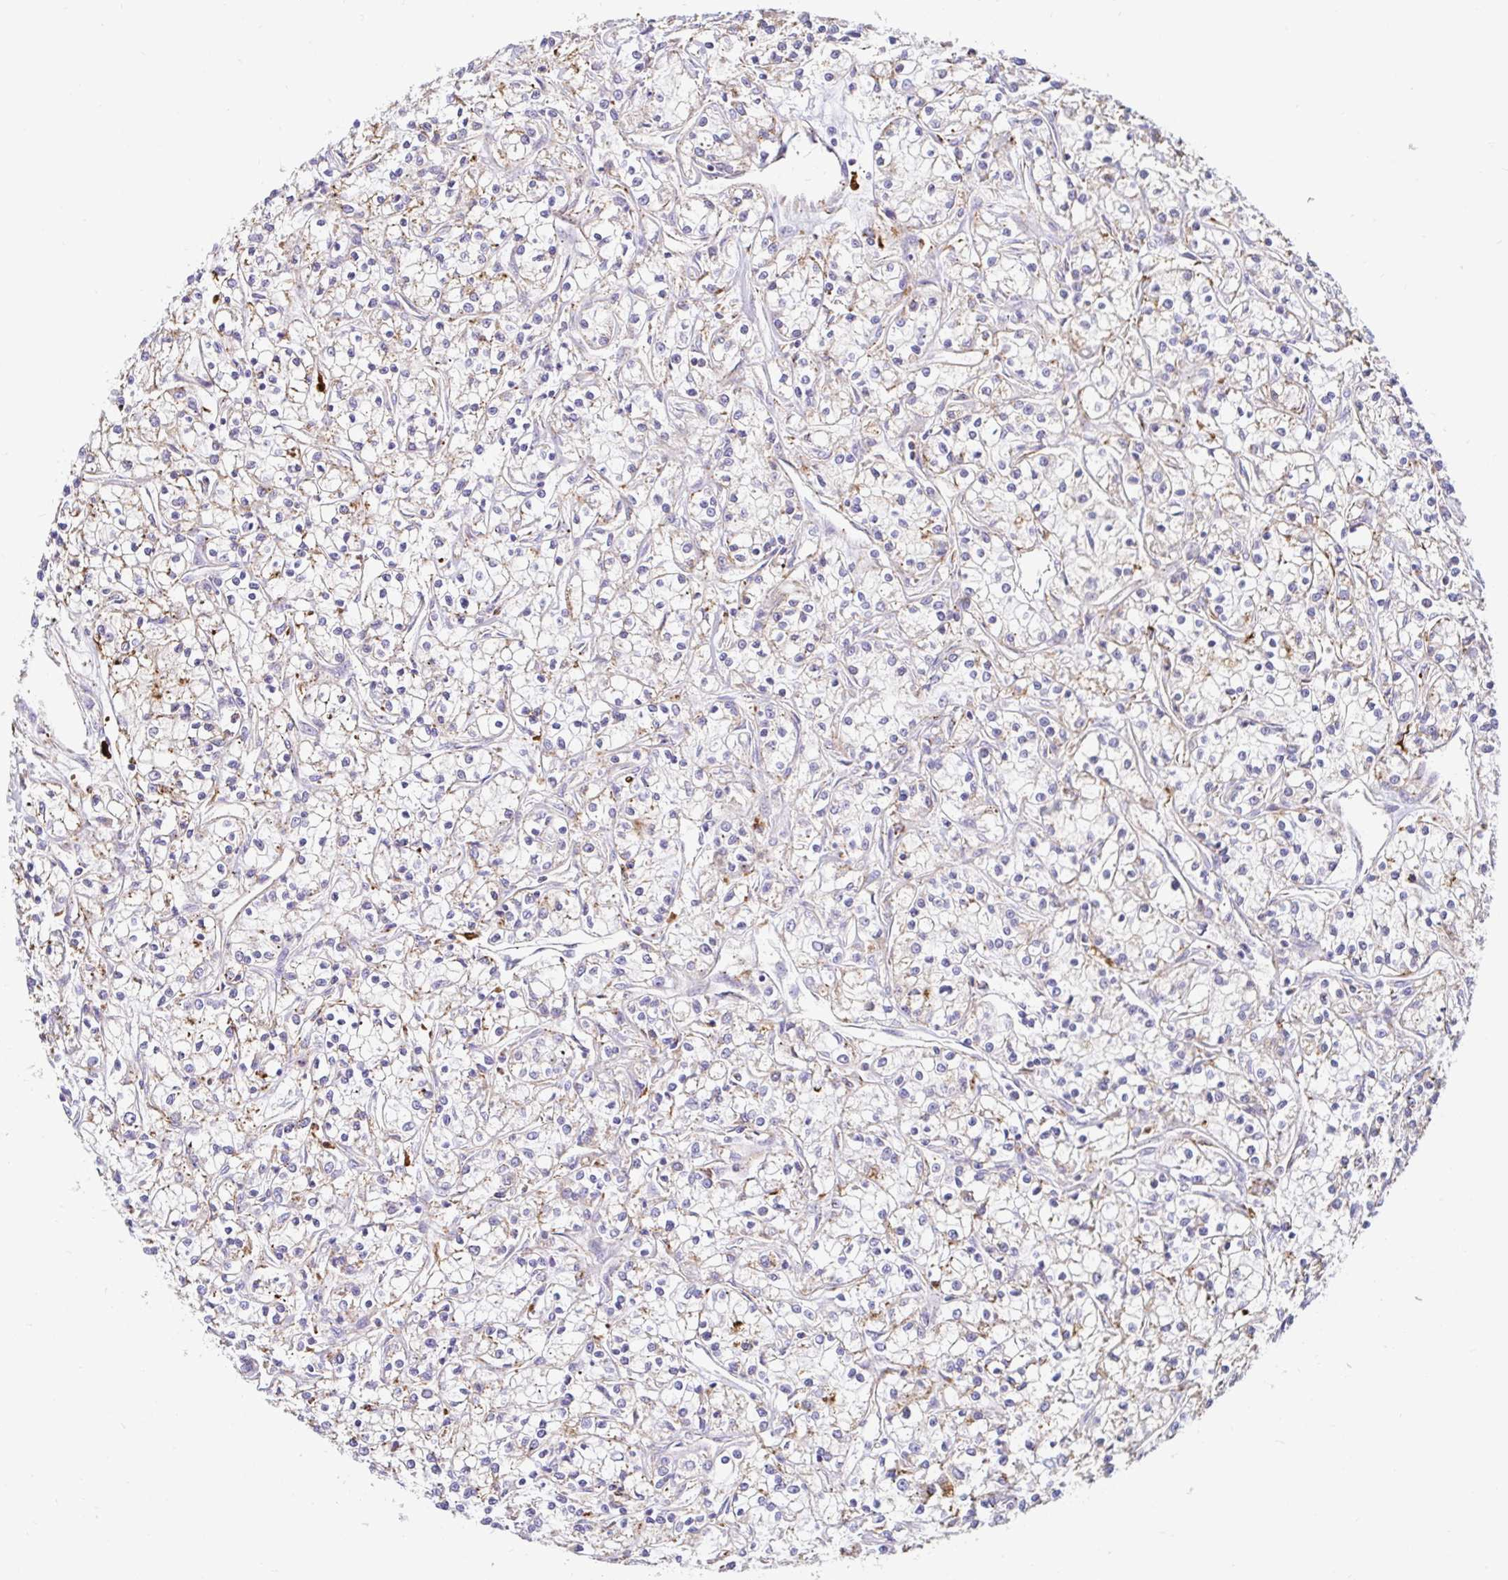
{"staining": {"intensity": "weak", "quantity": "25%-75%", "location": "cytoplasmic/membranous"}, "tissue": "renal cancer", "cell_type": "Tumor cells", "image_type": "cancer", "snomed": [{"axis": "morphology", "description": "Adenocarcinoma, NOS"}, {"axis": "topography", "description": "Kidney"}], "caption": "This histopathology image demonstrates renal cancer stained with immunohistochemistry to label a protein in brown. The cytoplasmic/membranous of tumor cells show weak positivity for the protein. Nuclei are counter-stained blue.", "gene": "FUCA1", "patient": {"sex": "female", "age": 59}}